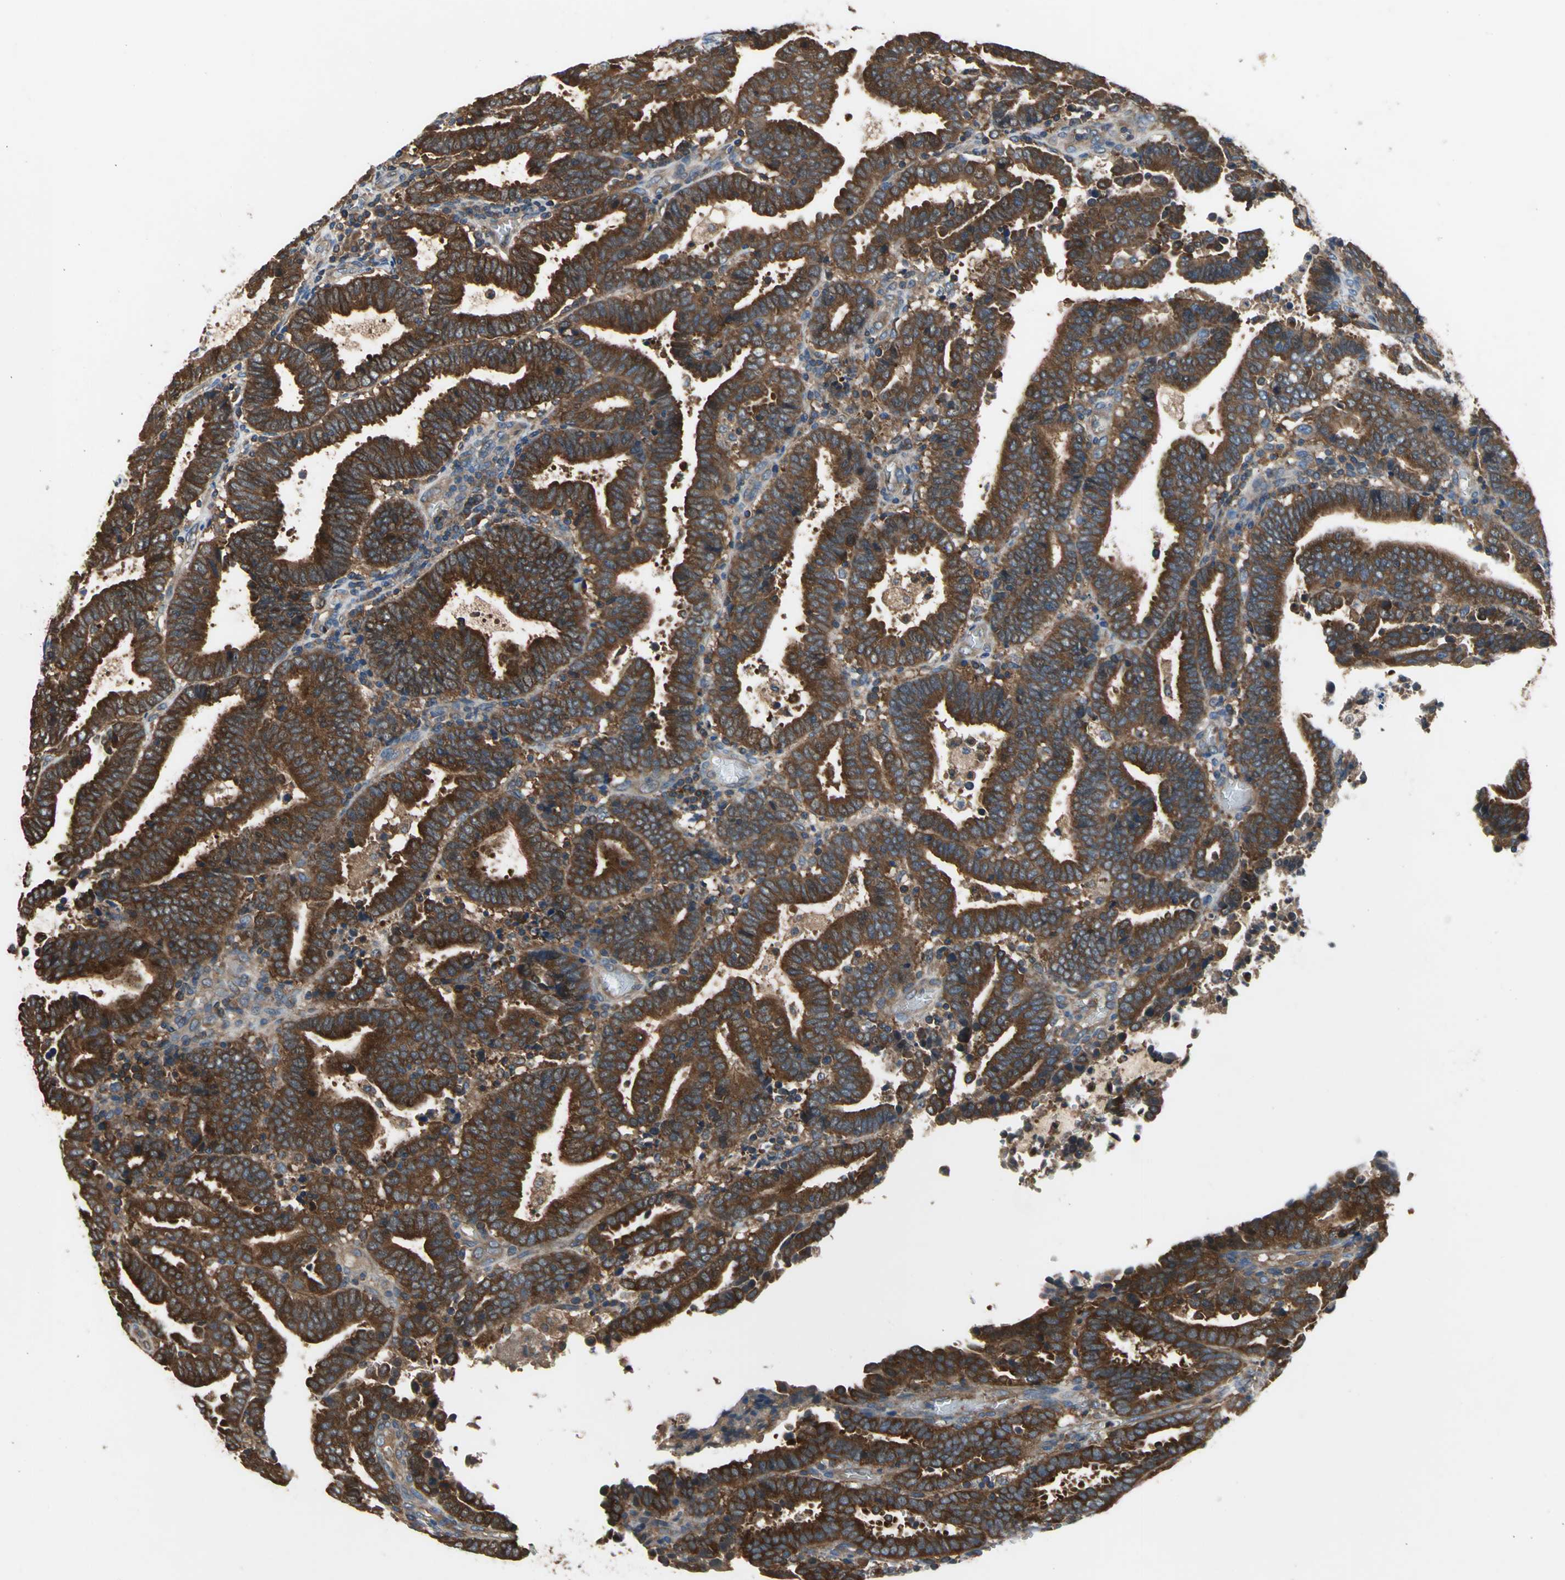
{"staining": {"intensity": "strong", "quantity": ">75%", "location": "cytoplasmic/membranous"}, "tissue": "endometrial cancer", "cell_type": "Tumor cells", "image_type": "cancer", "snomed": [{"axis": "morphology", "description": "Adenocarcinoma, NOS"}, {"axis": "topography", "description": "Uterus"}], "caption": "A high amount of strong cytoplasmic/membranous positivity is appreciated in approximately >75% of tumor cells in adenocarcinoma (endometrial) tissue. The protein of interest is shown in brown color, while the nuclei are stained blue.", "gene": "CAPN1", "patient": {"sex": "female", "age": 83}}